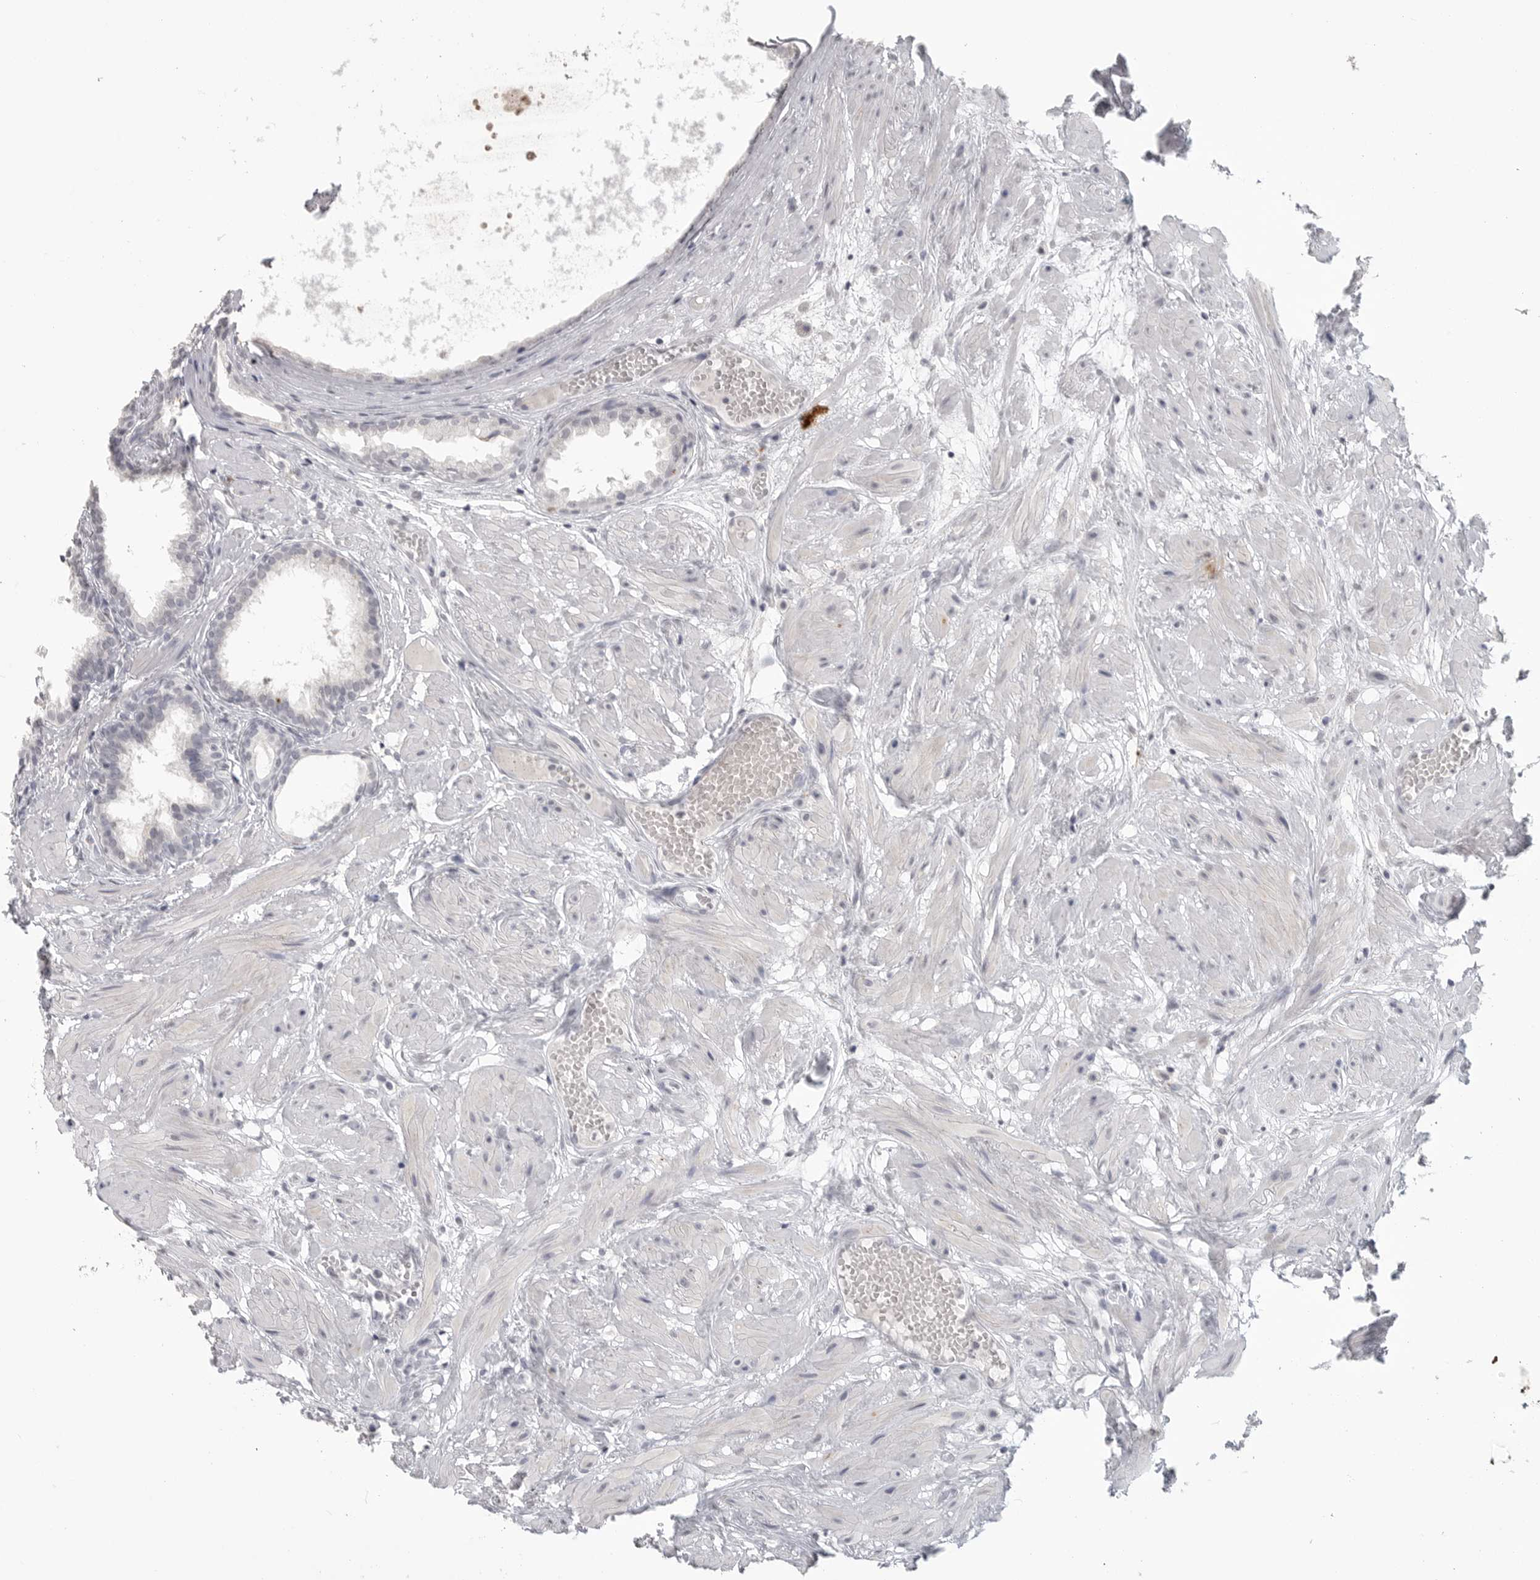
{"staining": {"intensity": "negative", "quantity": "none", "location": "none"}, "tissue": "prostate cancer", "cell_type": "Tumor cells", "image_type": "cancer", "snomed": [{"axis": "morphology", "description": "Adenocarcinoma, Low grade"}, {"axis": "topography", "description": "Prostate"}], "caption": "The immunohistochemistry (IHC) image has no significant expression in tumor cells of prostate adenocarcinoma (low-grade) tissue.", "gene": "PRSS1", "patient": {"sex": "male", "age": 88}}